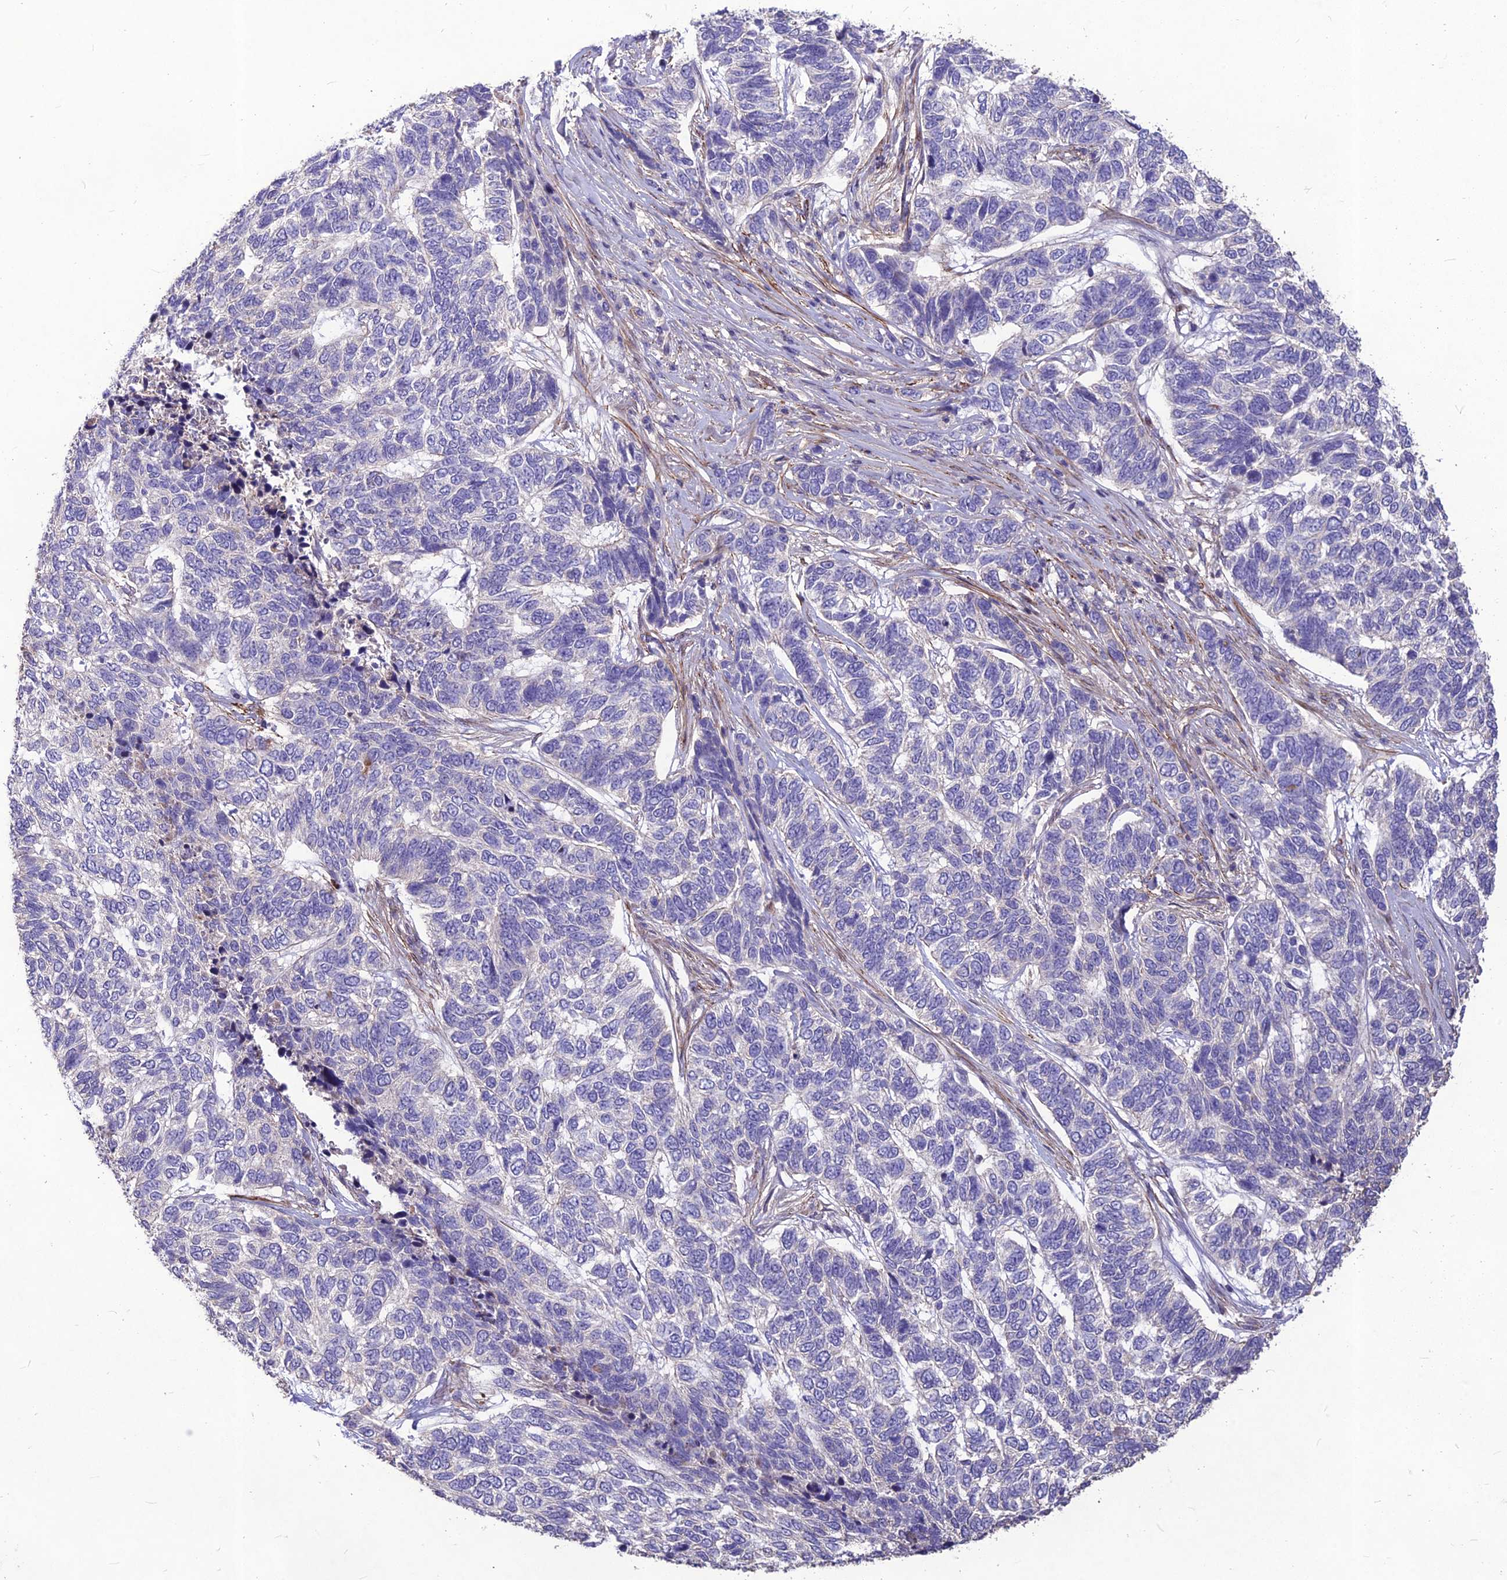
{"staining": {"intensity": "negative", "quantity": "none", "location": "none"}, "tissue": "skin cancer", "cell_type": "Tumor cells", "image_type": "cancer", "snomed": [{"axis": "morphology", "description": "Basal cell carcinoma"}, {"axis": "topography", "description": "Skin"}], "caption": "Protein analysis of skin basal cell carcinoma exhibits no significant expression in tumor cells. (Immunohistochemistry (ihc), brightfield microscopy, high magnification).", "gene": "CLUH", "patient": {"sex": "female", "age": 65}}